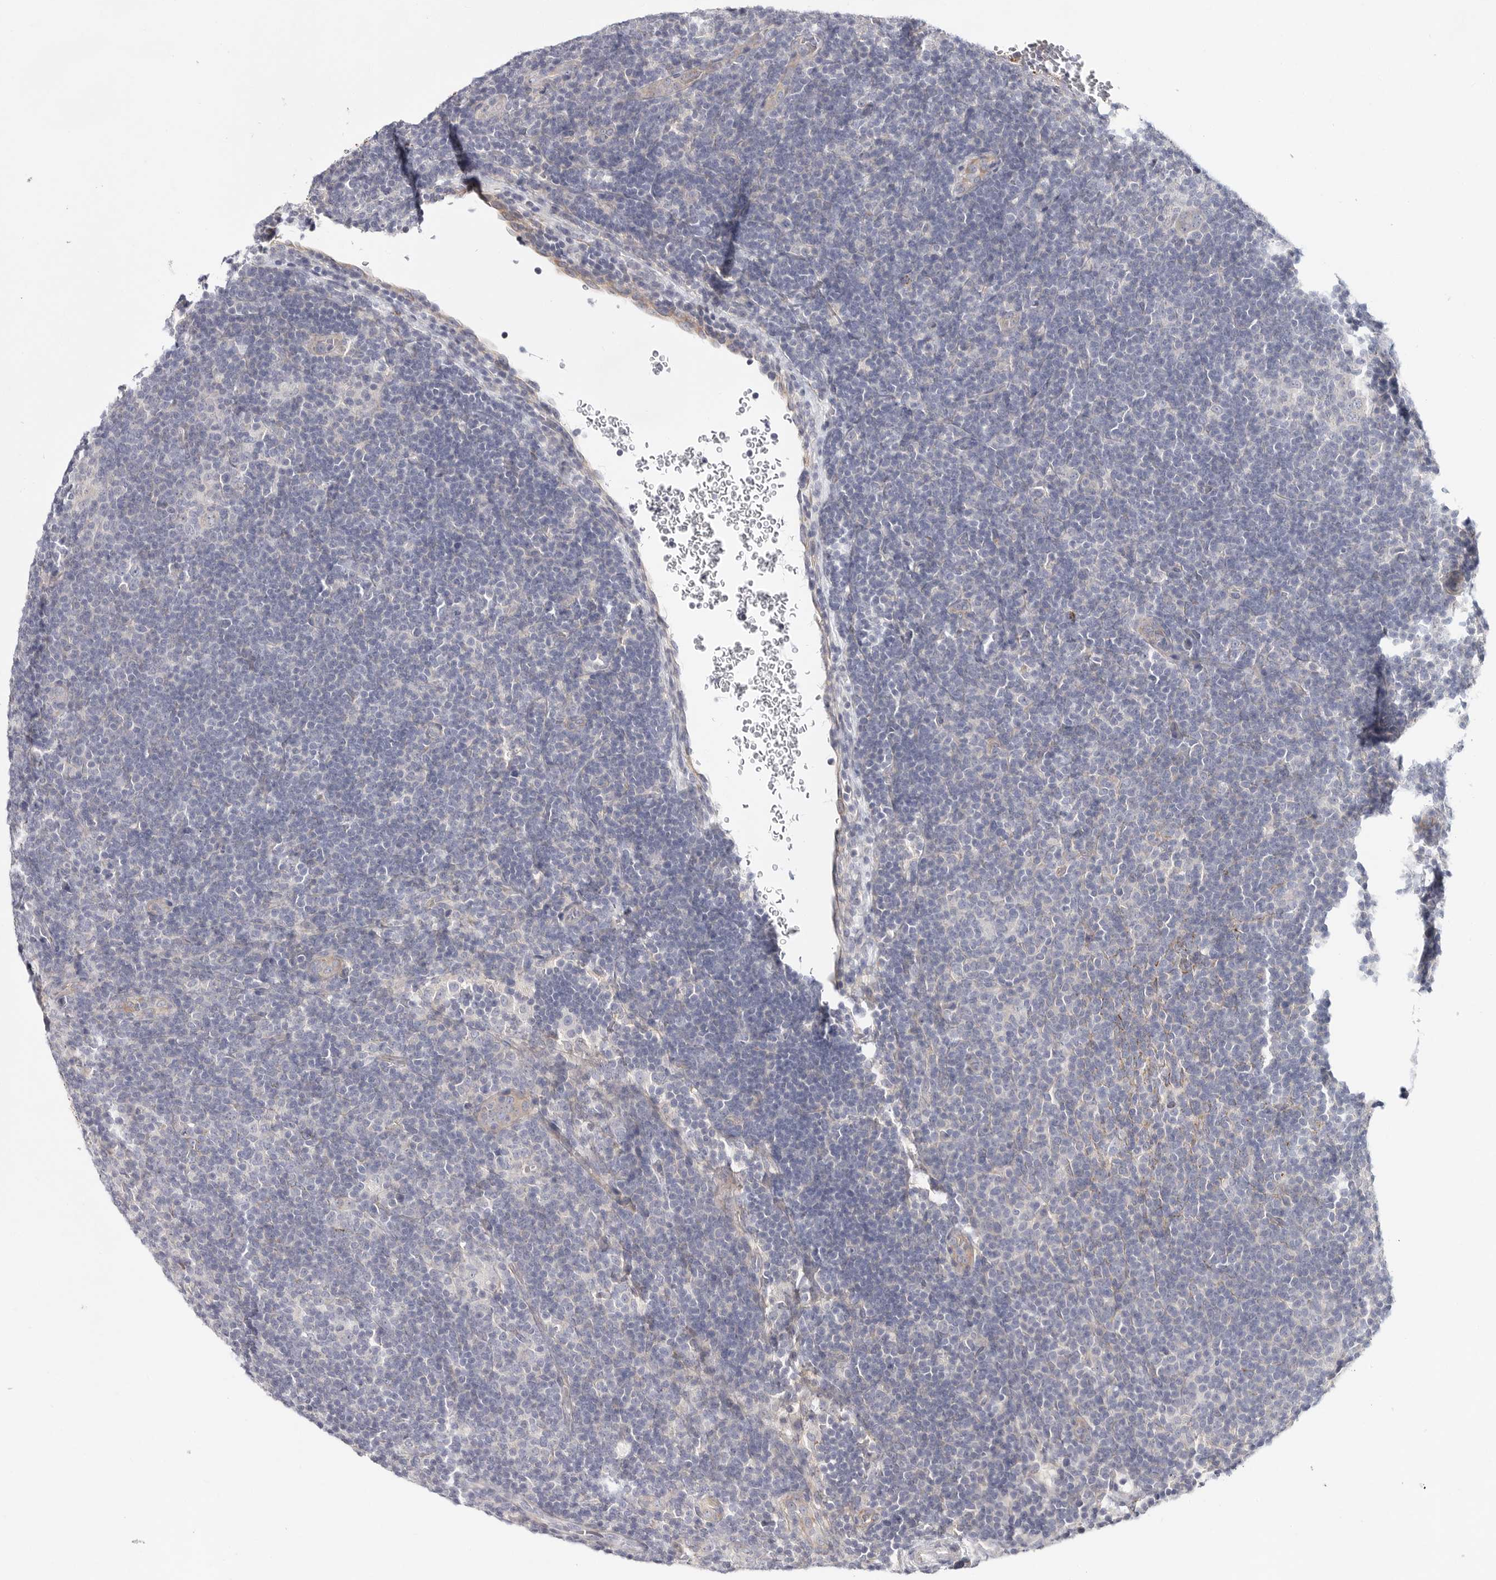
{"staining": {"intensity": "negative", "quantity": "none", "location": "none"}, "tissue": "lymphoma", "cell_type": "Tumor cells", "image_type": "cancer", "snomed": [{"axis": "morphology", "description": "Hodgkin's disease, NOS"}, {"axis": "topography", "description": "Lymph node"}], "caption": "This image is of Hodgkin's disease stained with IHC to label a protein in brown with the nuclei are counter-stained blue. There is no positivity in tumor cells.", "gene": "ELP3", "patient": {"sex": "female", "age": 57}}